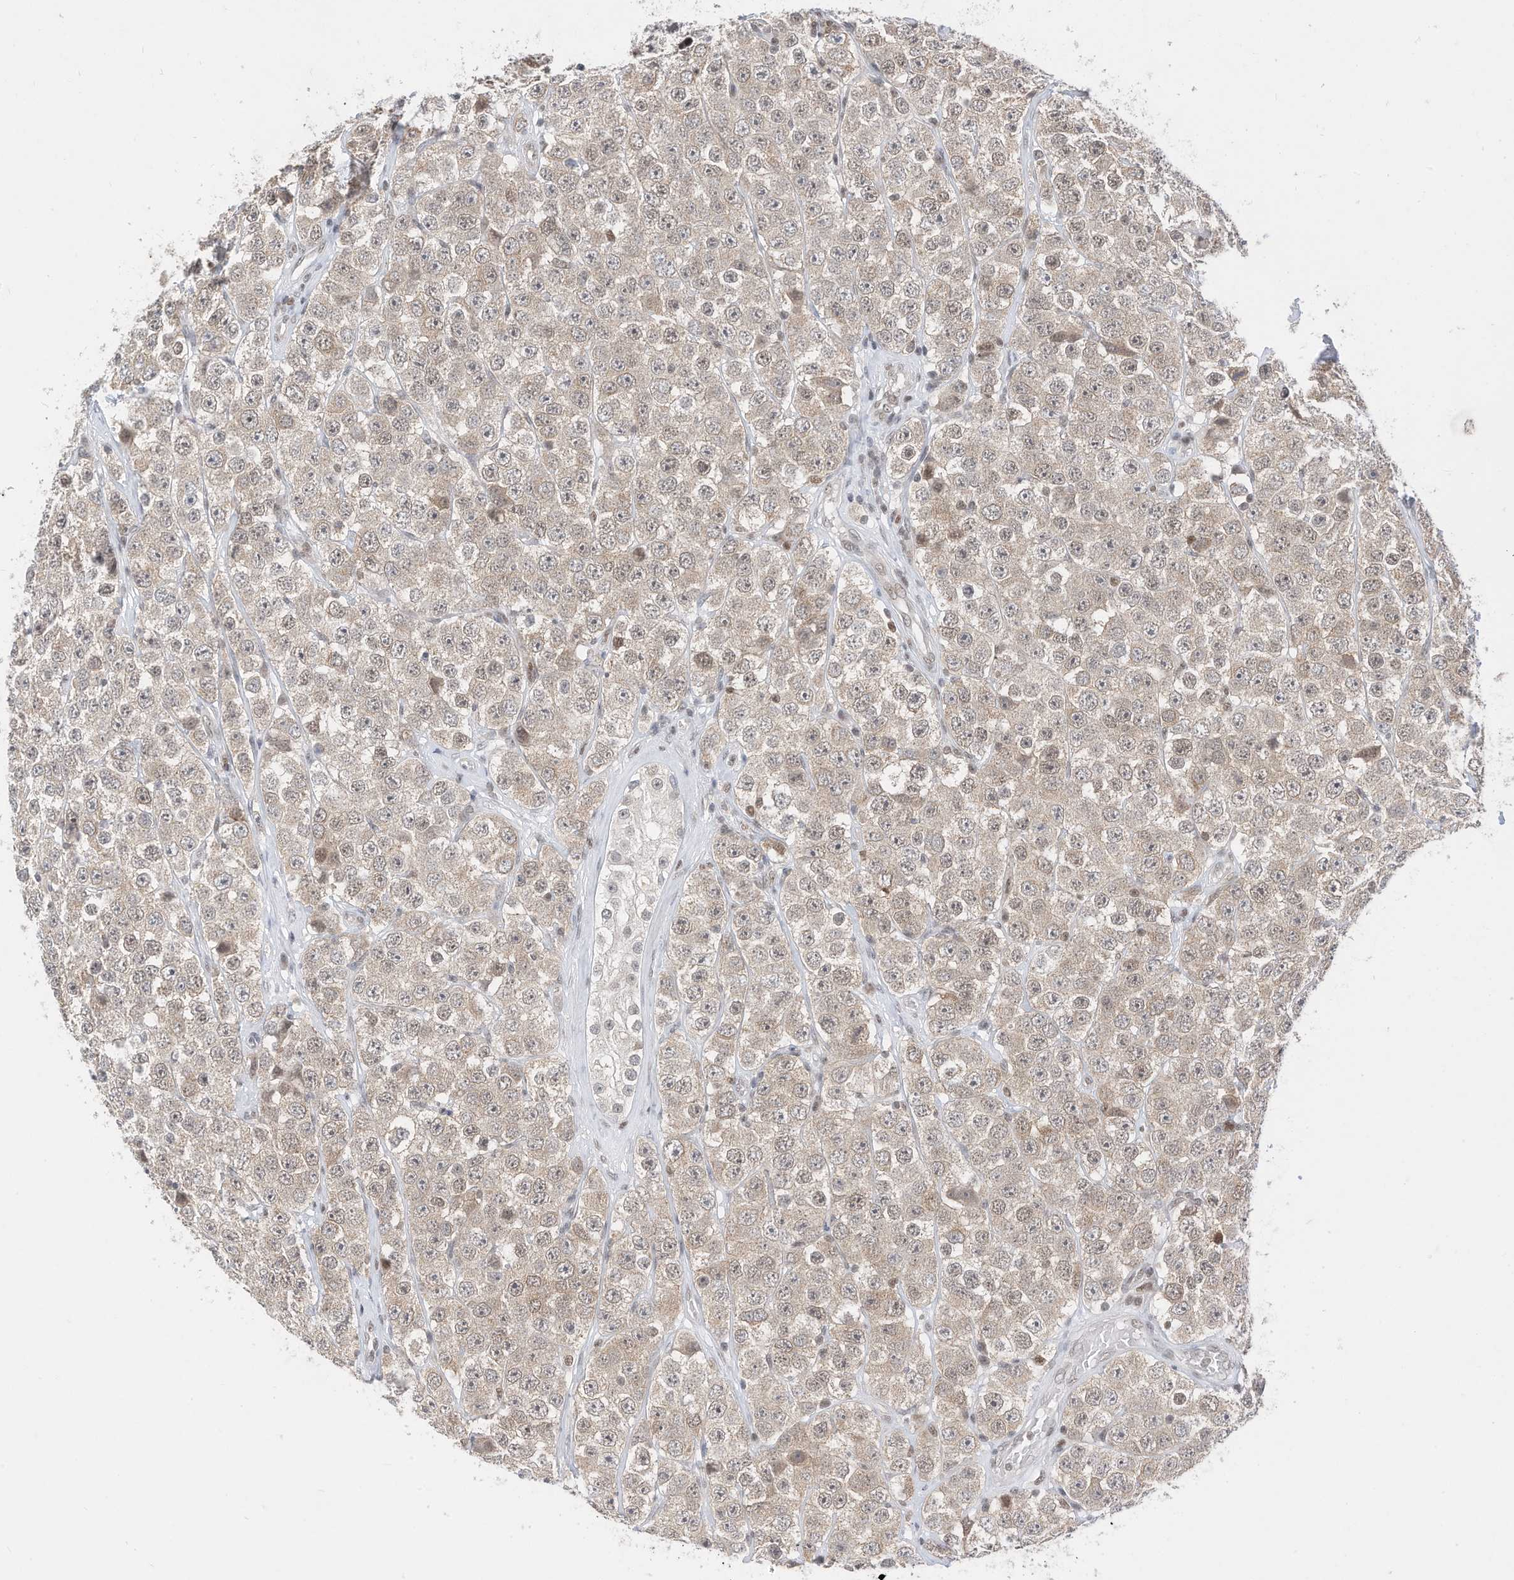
{"staining": {"intensity": "weak", "quantity": "25%-75%", "location": "nuclear"}, "tissue": "testis cancer", "cell_type": "Tumor cells", "image_type": "cancer", "snomed": [{"axis": "morphology", "description": "Seminoma, NOS"}, {"axis": "topography", "description": "Testis"}], "caption": "Tumor cells show weak nuclear positivity in about 25%-75% of cells in testis cancer. Using DAB (3,3'-diaminobenzidine) (brown) and hematoxylin (blue) stains, captured at high magnification using brightfield microscopy.", "gene": "OGT", "patient": {"sex": "male", "age": 28}}